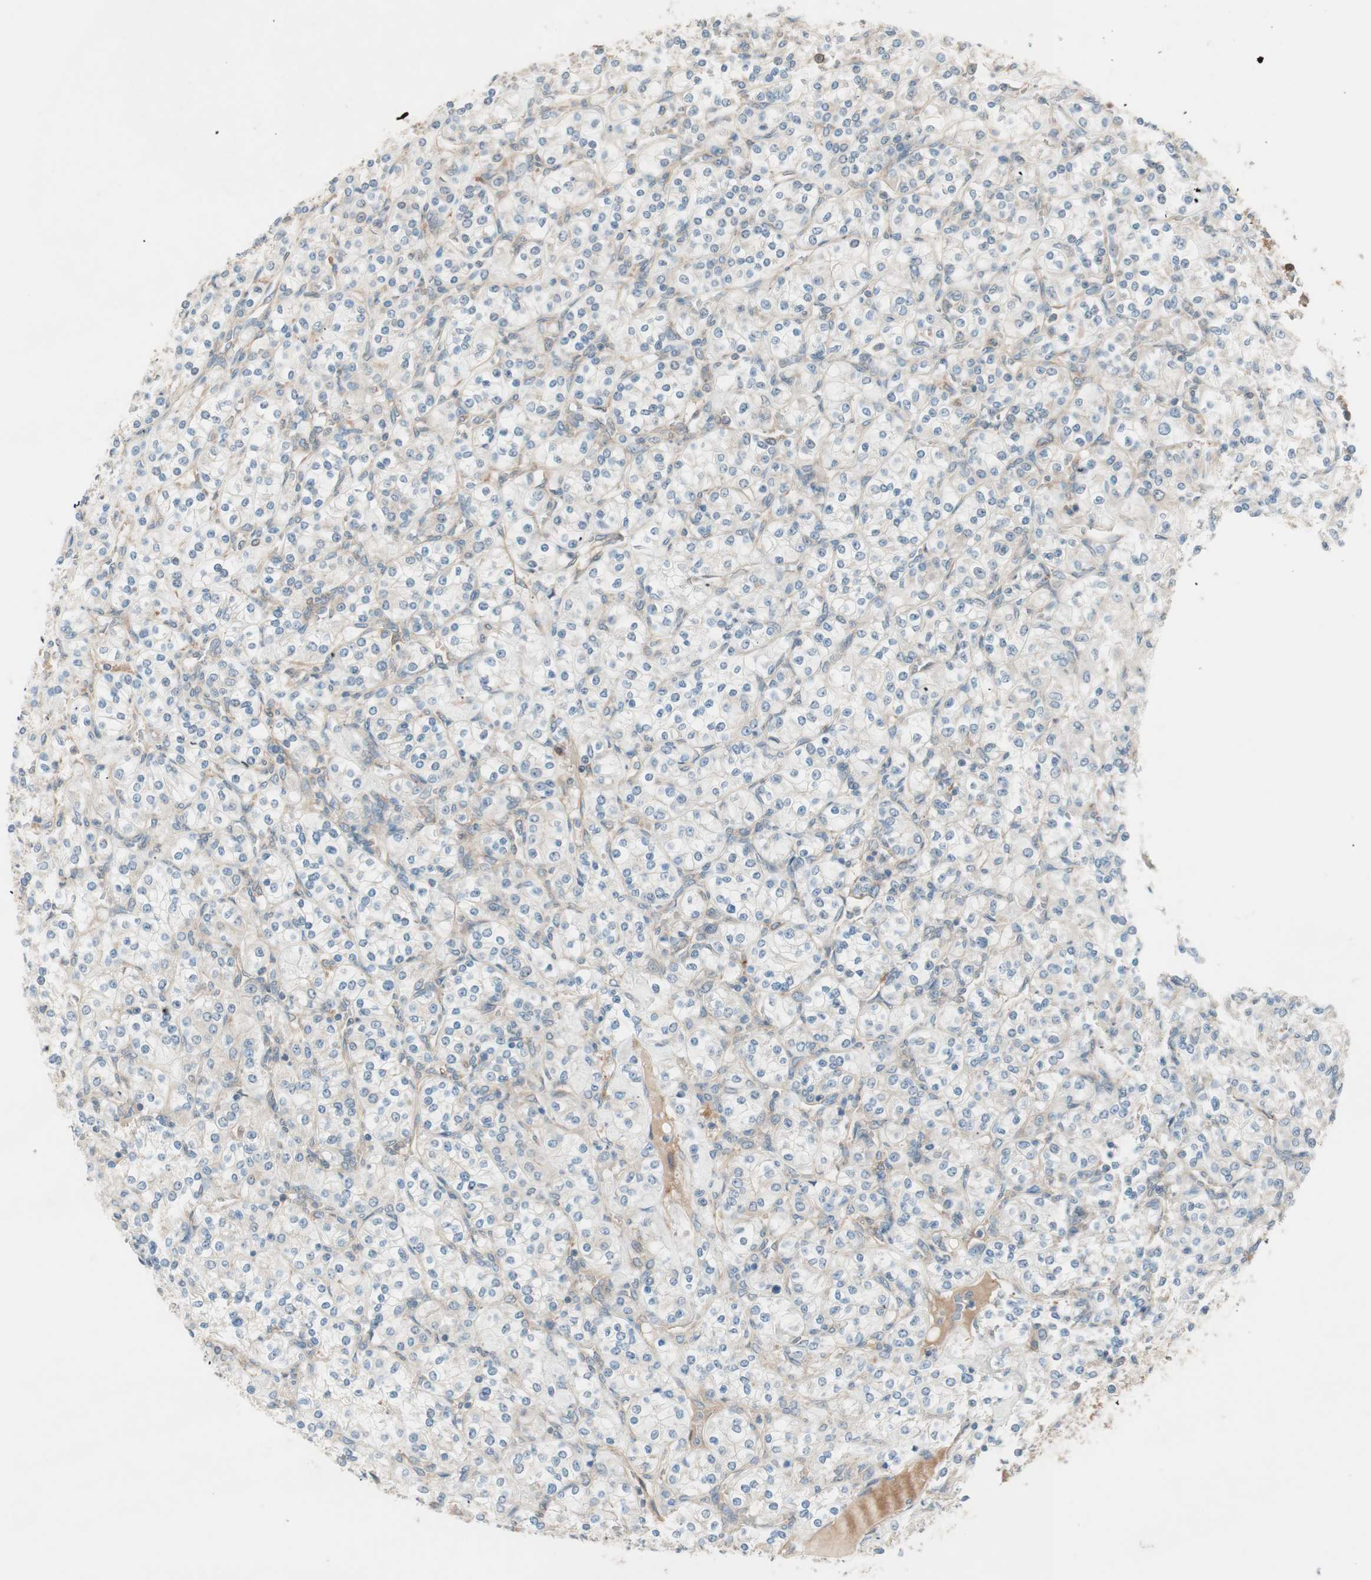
{"staining": {"intensity": "weak", "quantity": "<25%", "location": "cytoplasmic/membranous"}, "tissue": "renal cancer", "cell_type": "Tumor cells", "image_type": "cancer", "snomed": [{"axis": "morphology", "description": "Adenocarcinoma, NOS"}, {"axis": "topography", "description": "Kidney"}], "caption": "High power microscopy photomicrograph of an immunohistochemistry (IHC) image of renal cancer, revealing no significant expression in tumor cells.", "gene": "GALT", "patient": {"sex": "male", "age": 77}}